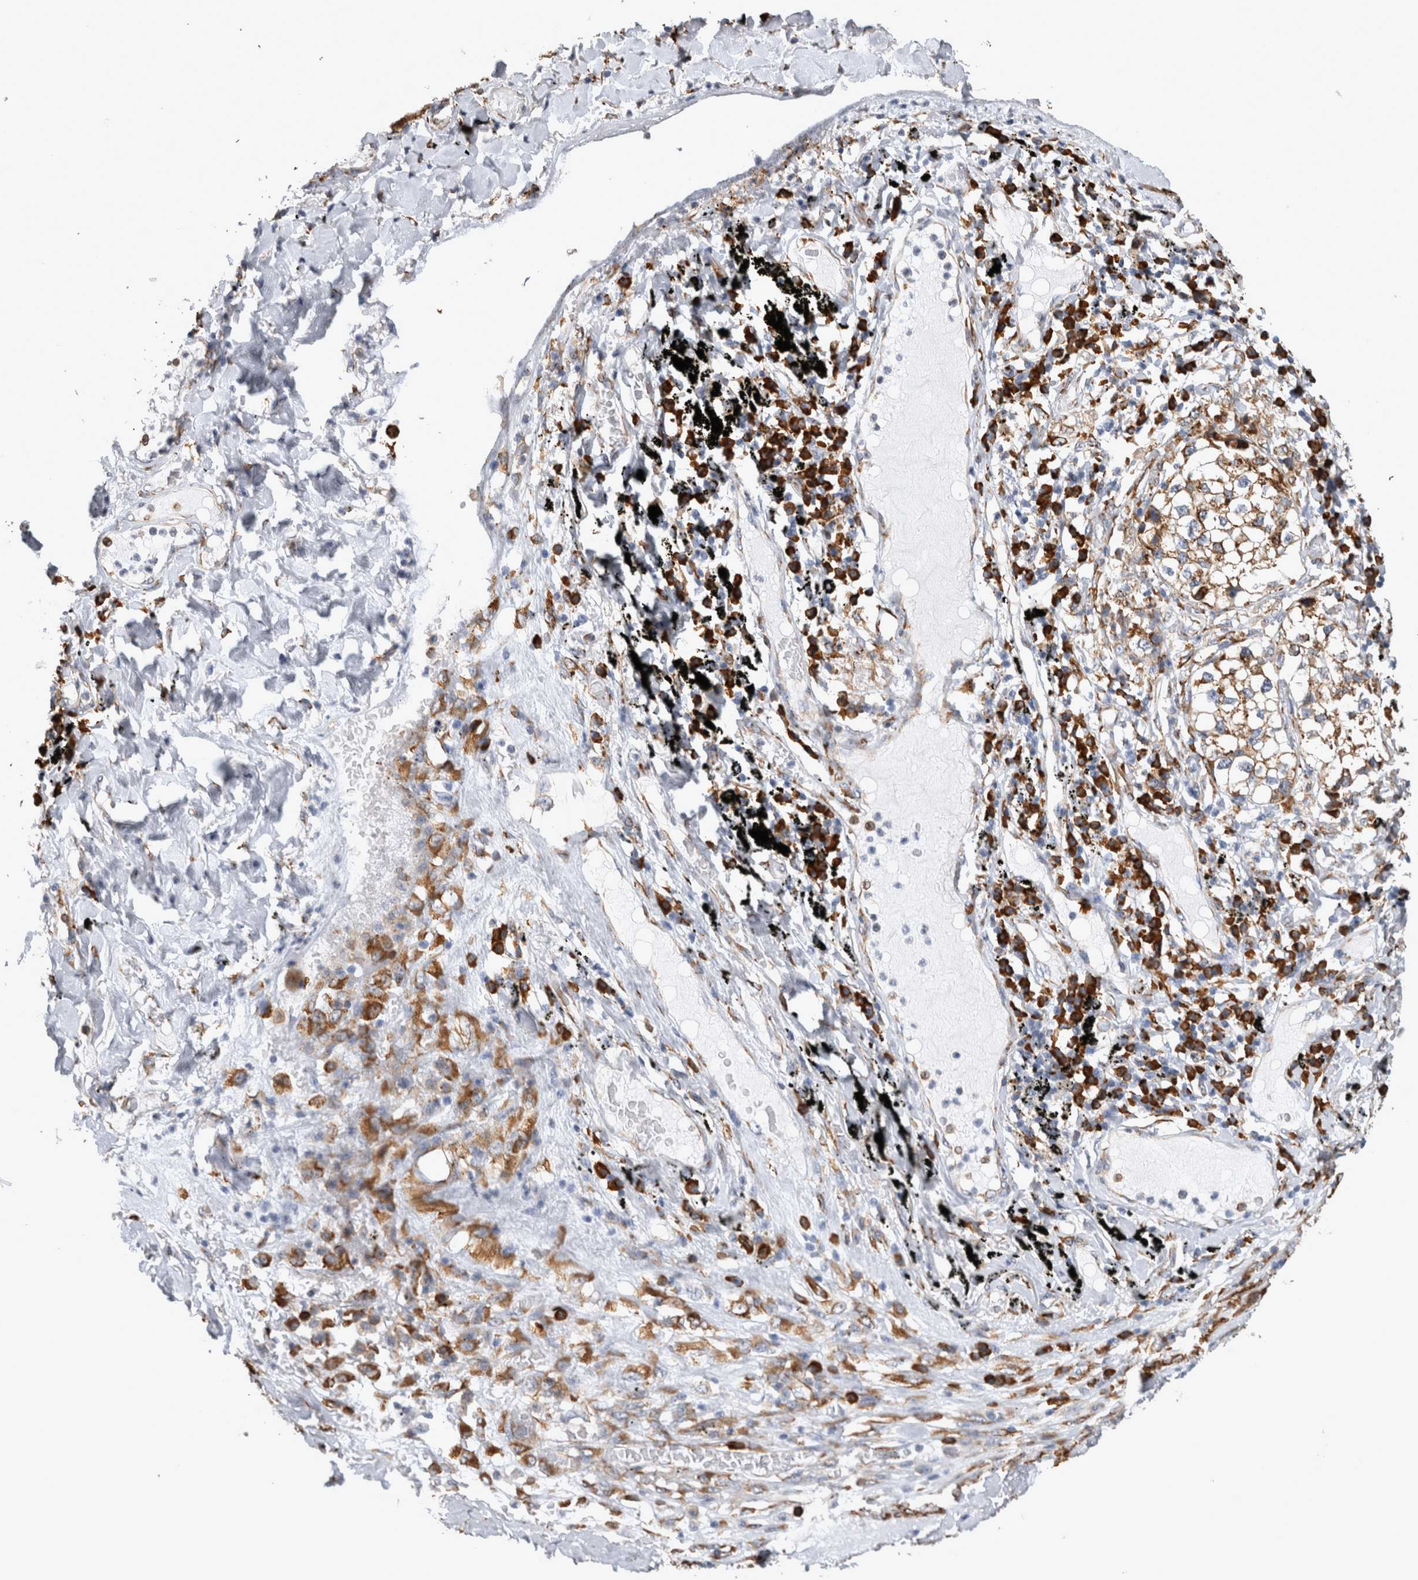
{"staining": {"intensity": "moderate", "quantity": ">75%", "location": "cytoplasmic/membranous"}, "tissue": "lung cancer", "cell_type": "Tumor cells", "image_type": "cancer", "snomed": [{"axis": "morphology", "description": "Adenocarcinoma, NOS"}, {"axis": "topography", "description": "Lung"}], "caption": "This is a histology image of IHC staining of adenocarcinoma (lung), which shows moderate staining in the cytoplasmic/membranous of tumor cells.", "gene": "FHIP2B", "patient": {"sex": "male", "age": 63}}